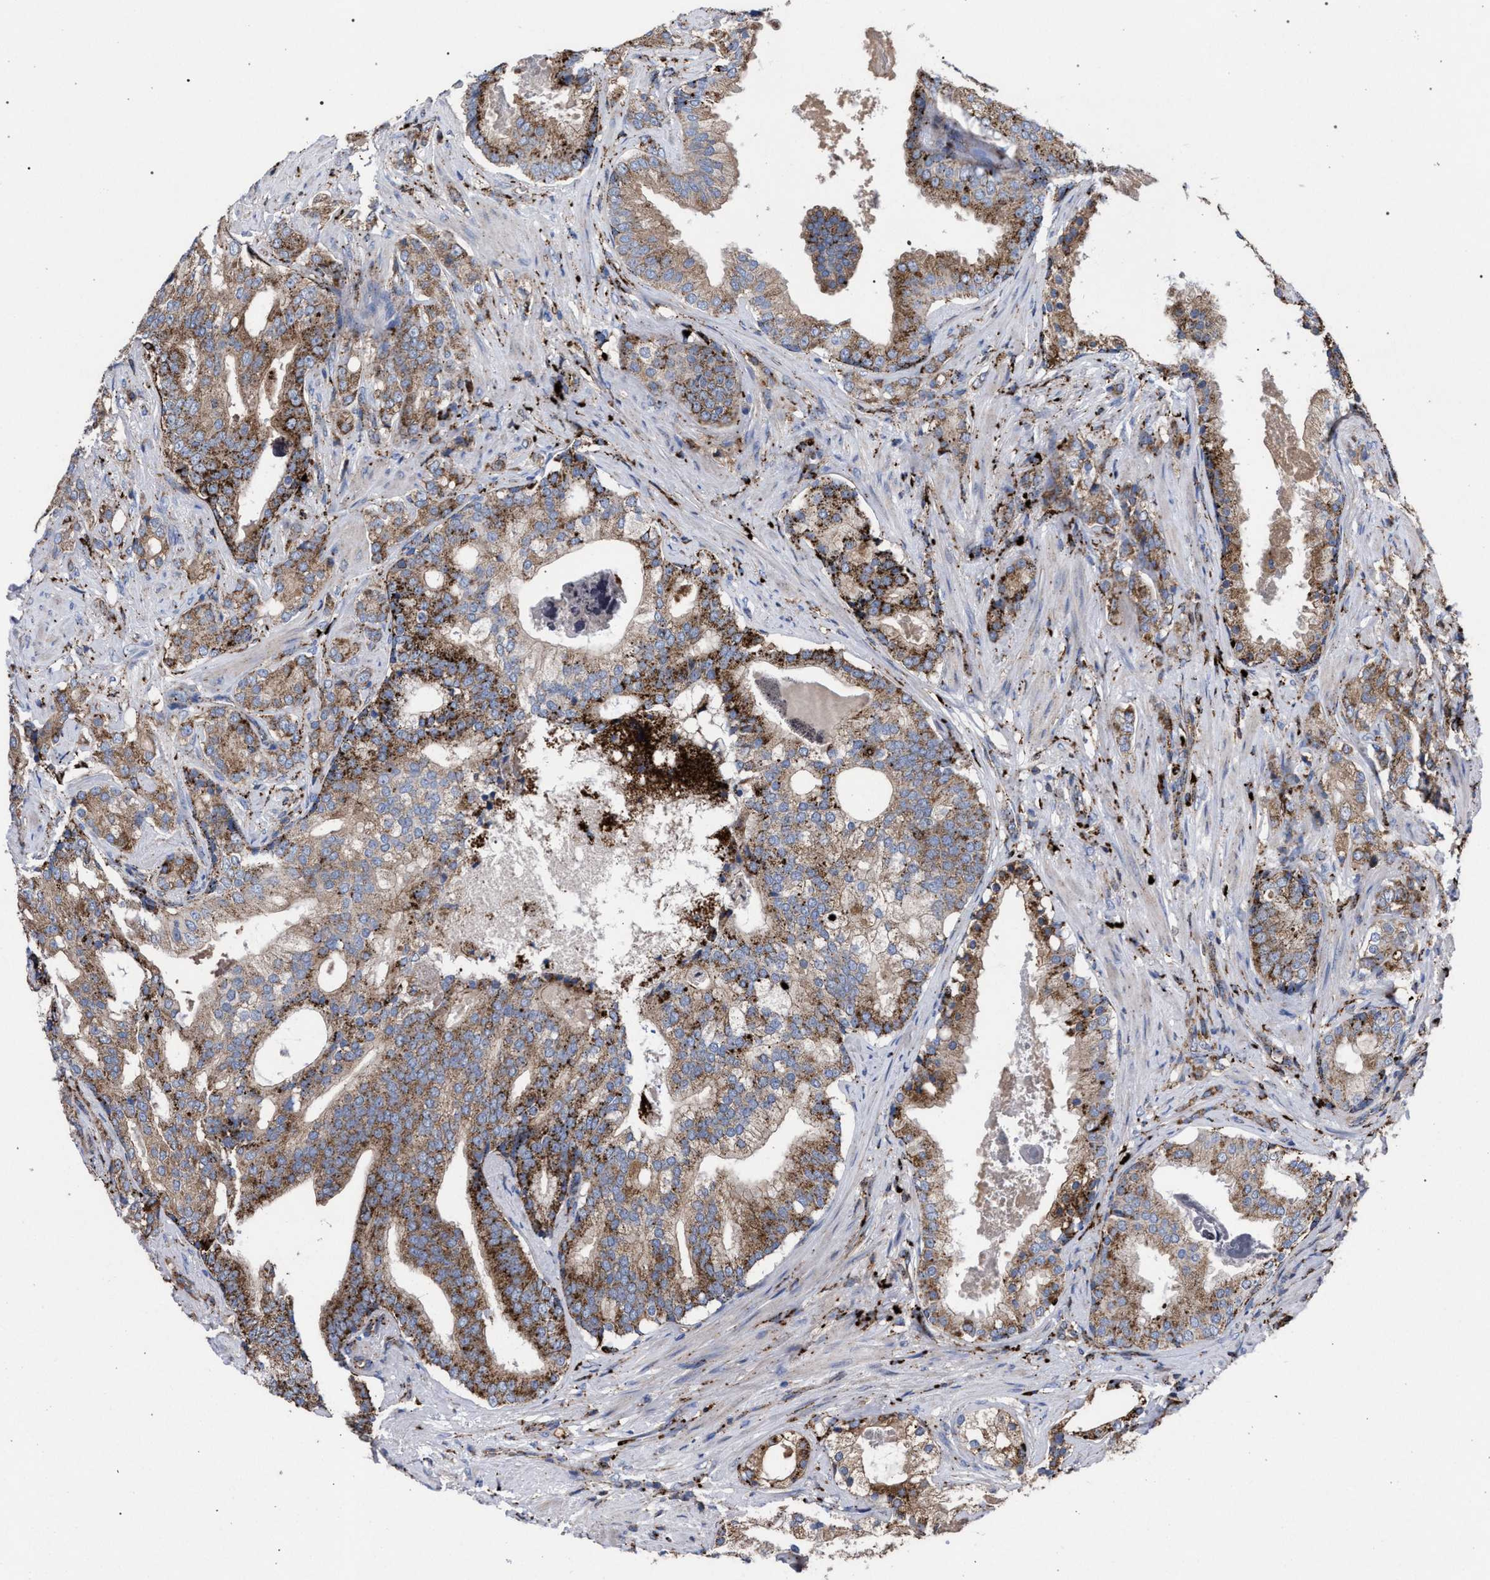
{"staining": {"intensity": "moderate", "quantity": ">75%", "location": "cytoplasmic/membranous"}, "tissue": "prostate cancer", "cell_type": "Tumor cells", "image_type": "cancer", "snomed": [{"axis": "morphology", "description": "Adenocarcinoma, Low grade"}, {"axis": "topography", "description": "Prostate"}], "caption": "Immunohistochemical staining of adenocarcinoma (low-grade) (prostate) reveals medium levels of moderate cytoplasmic/membranous protein staining in approximately >75% of tumor cells.", "gene": "PPT1", "patient": {"sex": "male", "age": 58}}